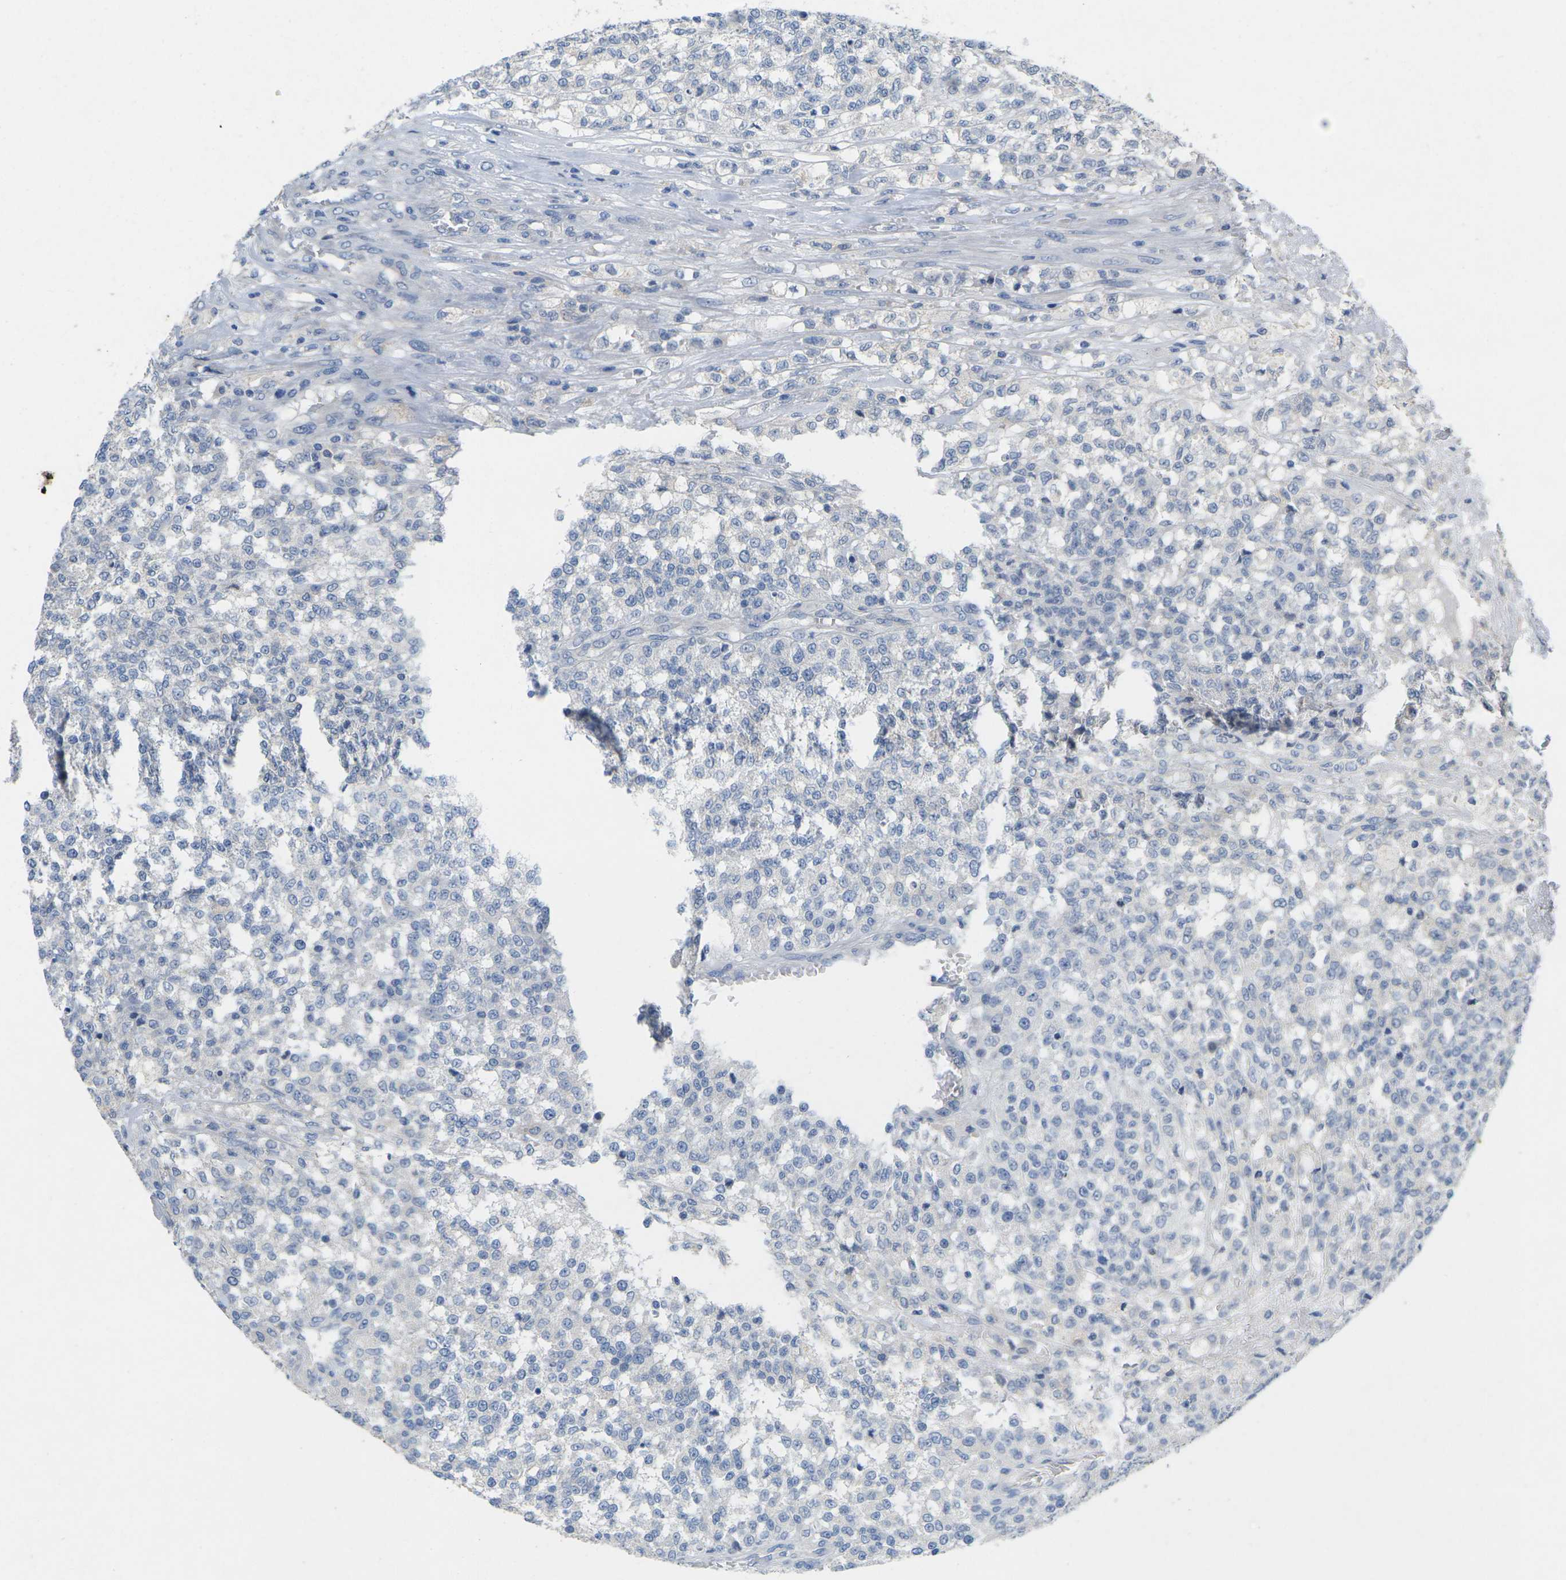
{"staining": {"intensity": "negative", "quantity": "none", "location": "none"}, "tissue": "testis cancer", "cell_type": "Tumor cells", "image_type": "cancer", "snomed": [{"axis": "morphology", "description": "Seminoma, NOS"}, {"axis": "topography", "description": "Testis"}], "caption": "This is an IHC photomicrograph of human seminoma (testis). There is no staining in tumor cells.", "gene": "TNNI3", "patient": {"sex": "male", "age": 59}}